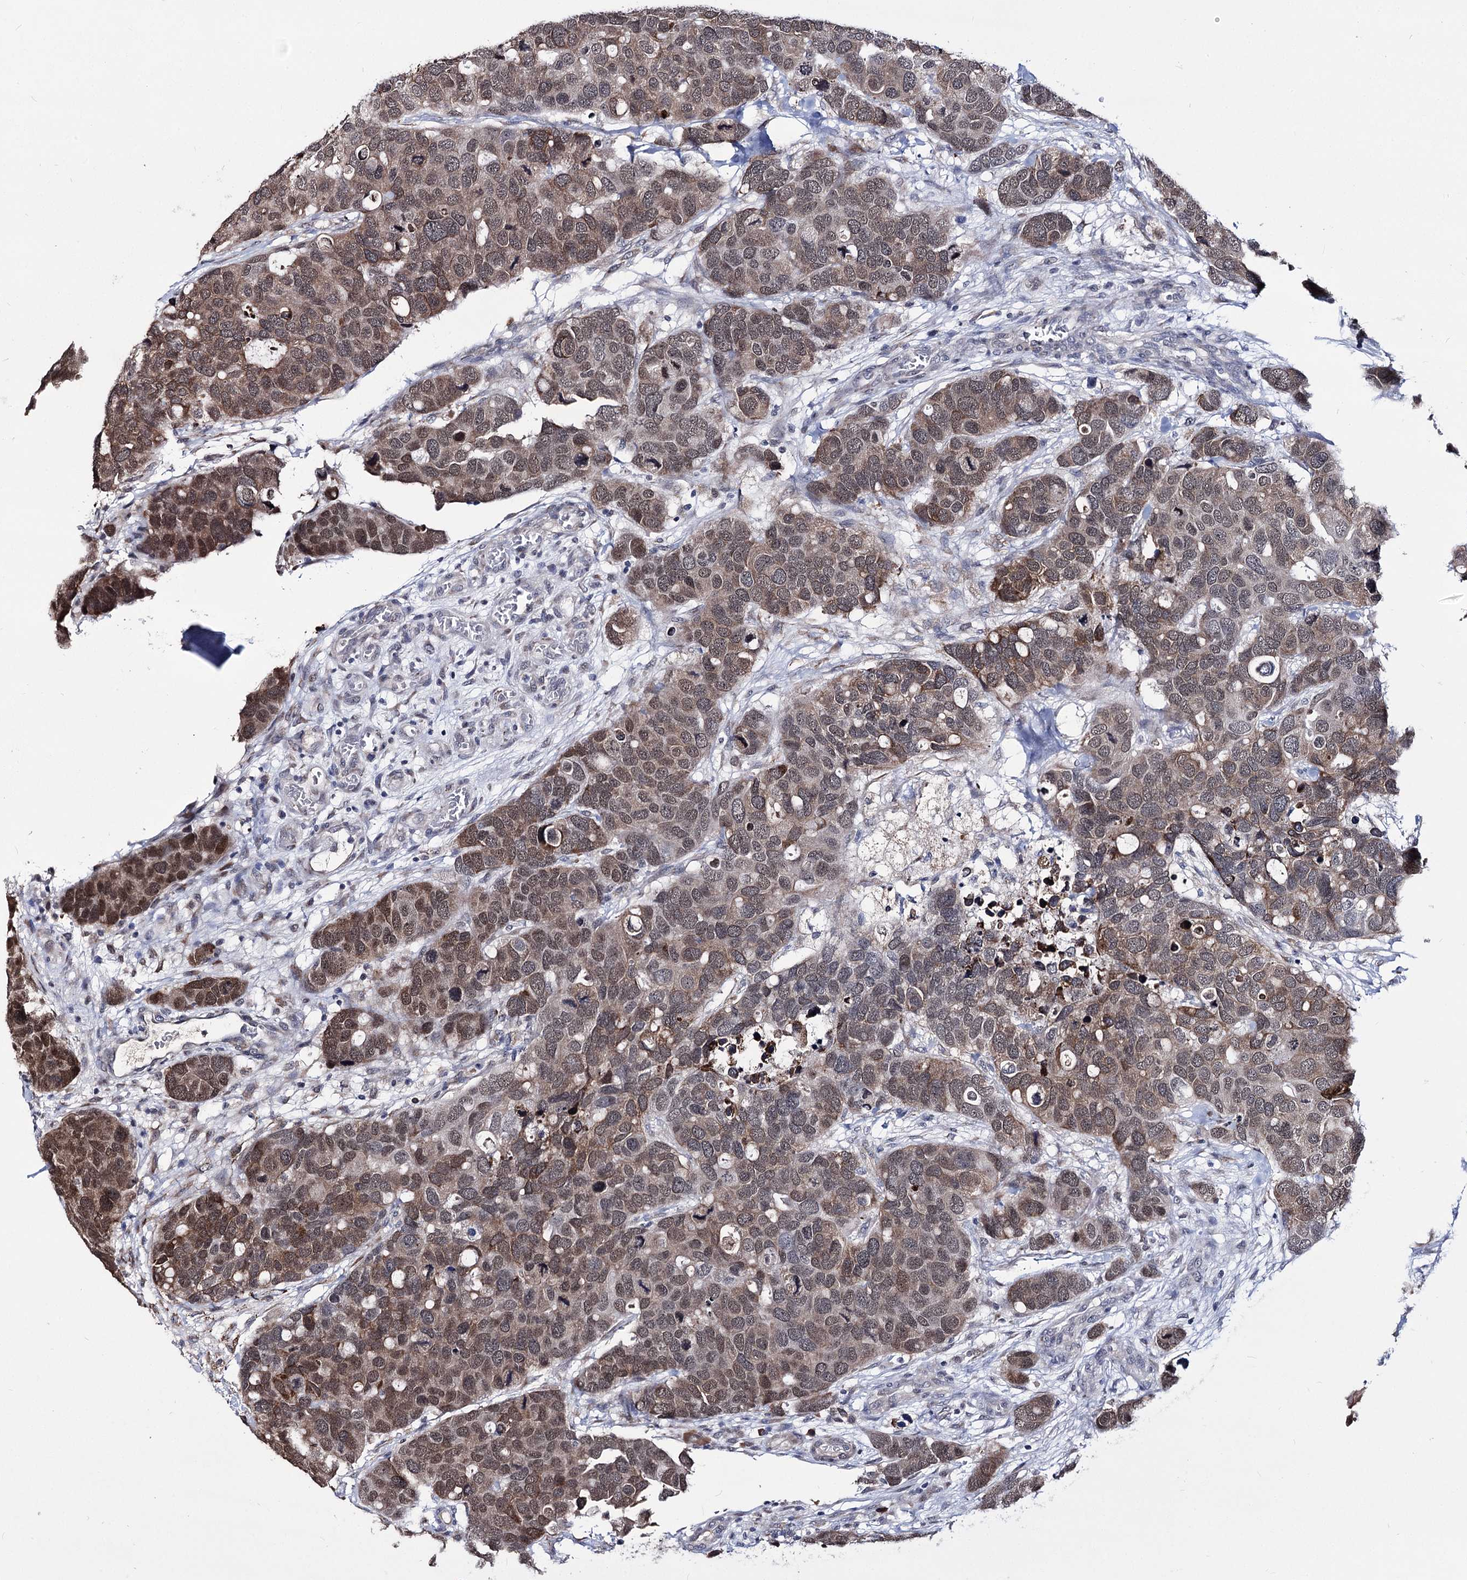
{"staining": {"intensity": "moderate", "quantity": ">75%", "location": "cytoplasmic/membranous,nuclear"}, "tissue": "breast cancer", "cell_type": "Tumor cells", "image_type": "cancer", "snomed": [{"axis": "morphology", "description": "Duct carcinoma"}, {"axis": "topography", "description": "Breast"}], "caption": "This image exhibits immunohistochemistry staining of breast cancer, with medium moderate cytoplasmic/membranous and nuclear positivity in approximately >75% of tumor cells.", "gene": "PPRC1", "patient": {"sex": "female", "age": 83}}